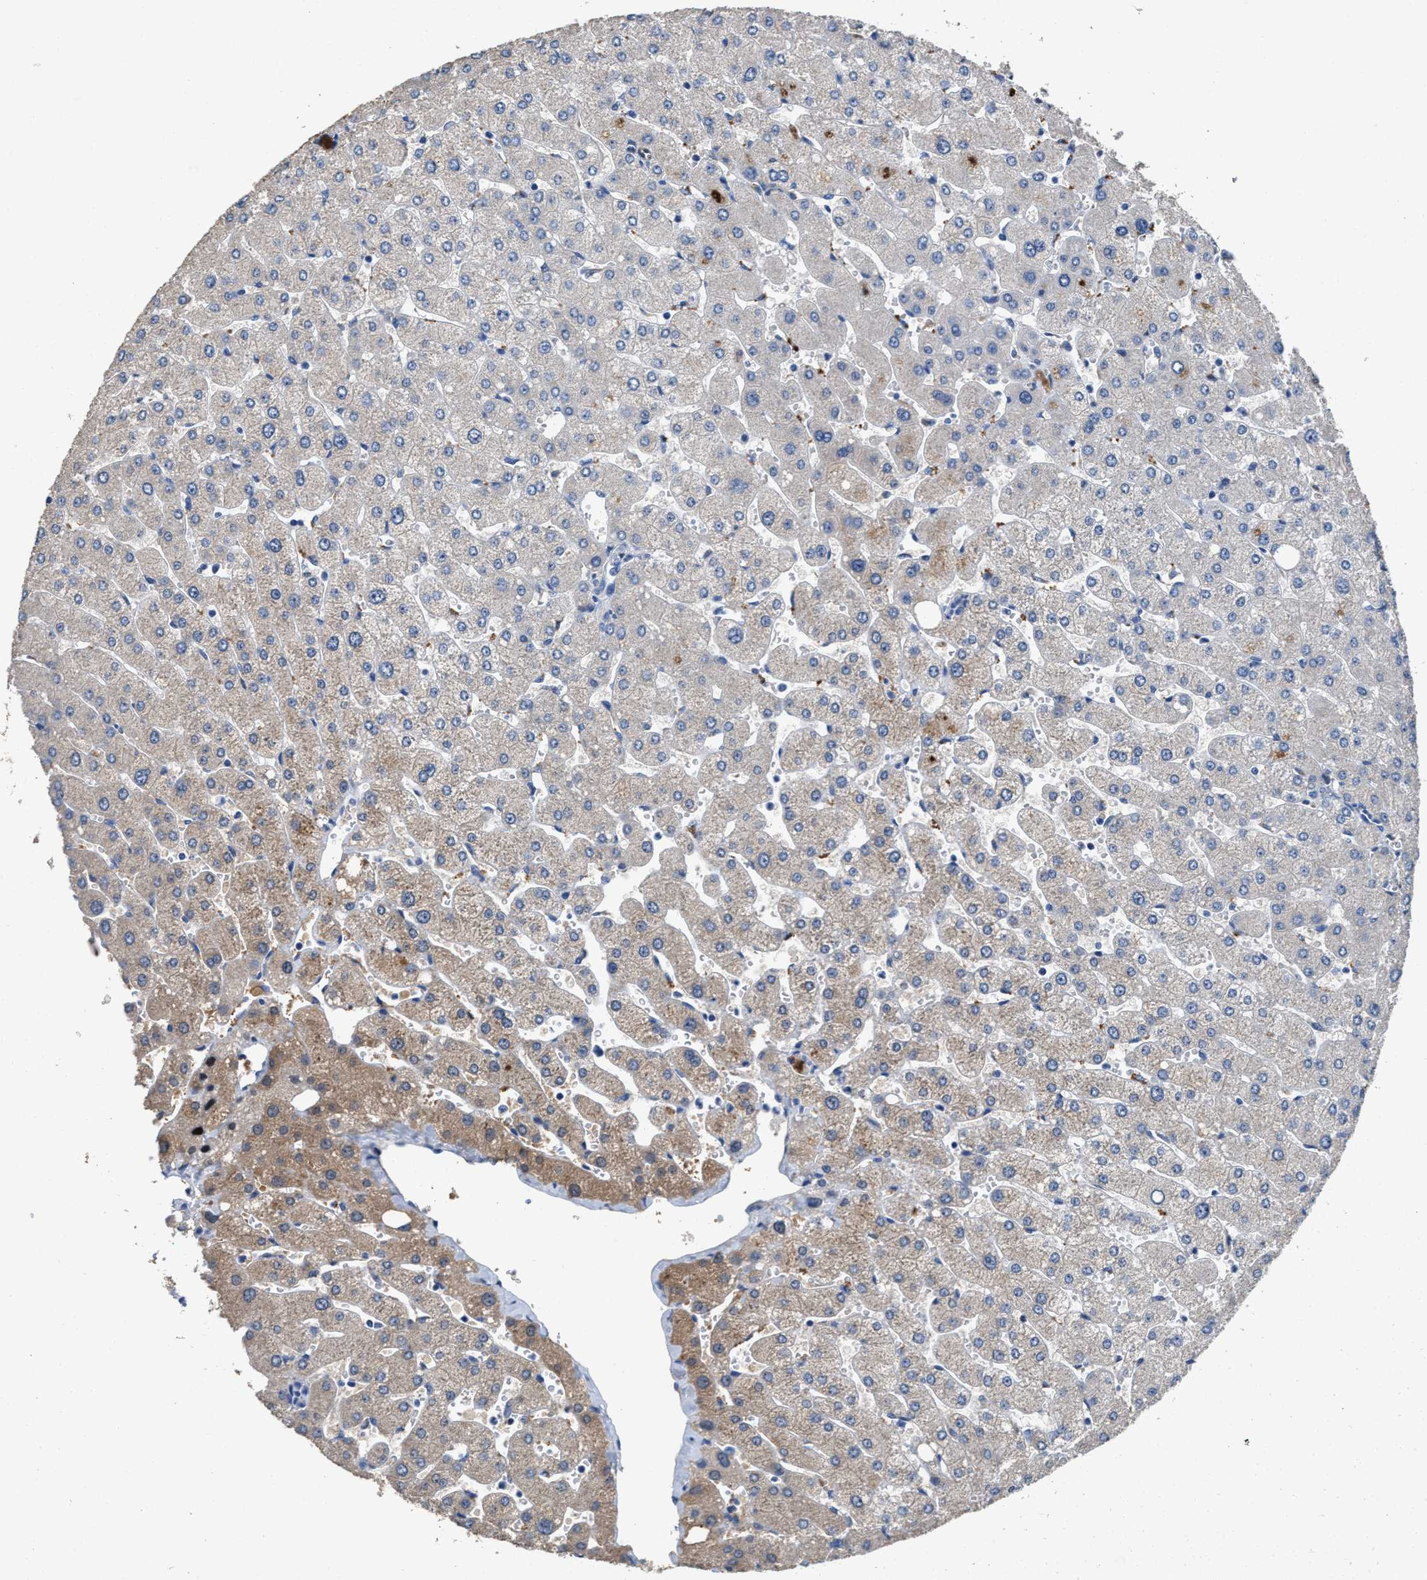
{"staining": {"intensity": "negative", "quantity": "none", "location": "none"}, "tissue": "liver", "cell_type": "Cholangiocytes", "image_type": "normal", "snomed": [{"axis": "morphology", "description": "Normal tissue, NOS"}, {"axis": "topography", "description": "Liver"}], "caption": "There is no significant staining in cholangiocytes of liver. (DAB (3,3'-diaminobenzidine) IHC, high magnification).", "gene": "PEG10", "patient": {"sex": "male", "age": 55}}